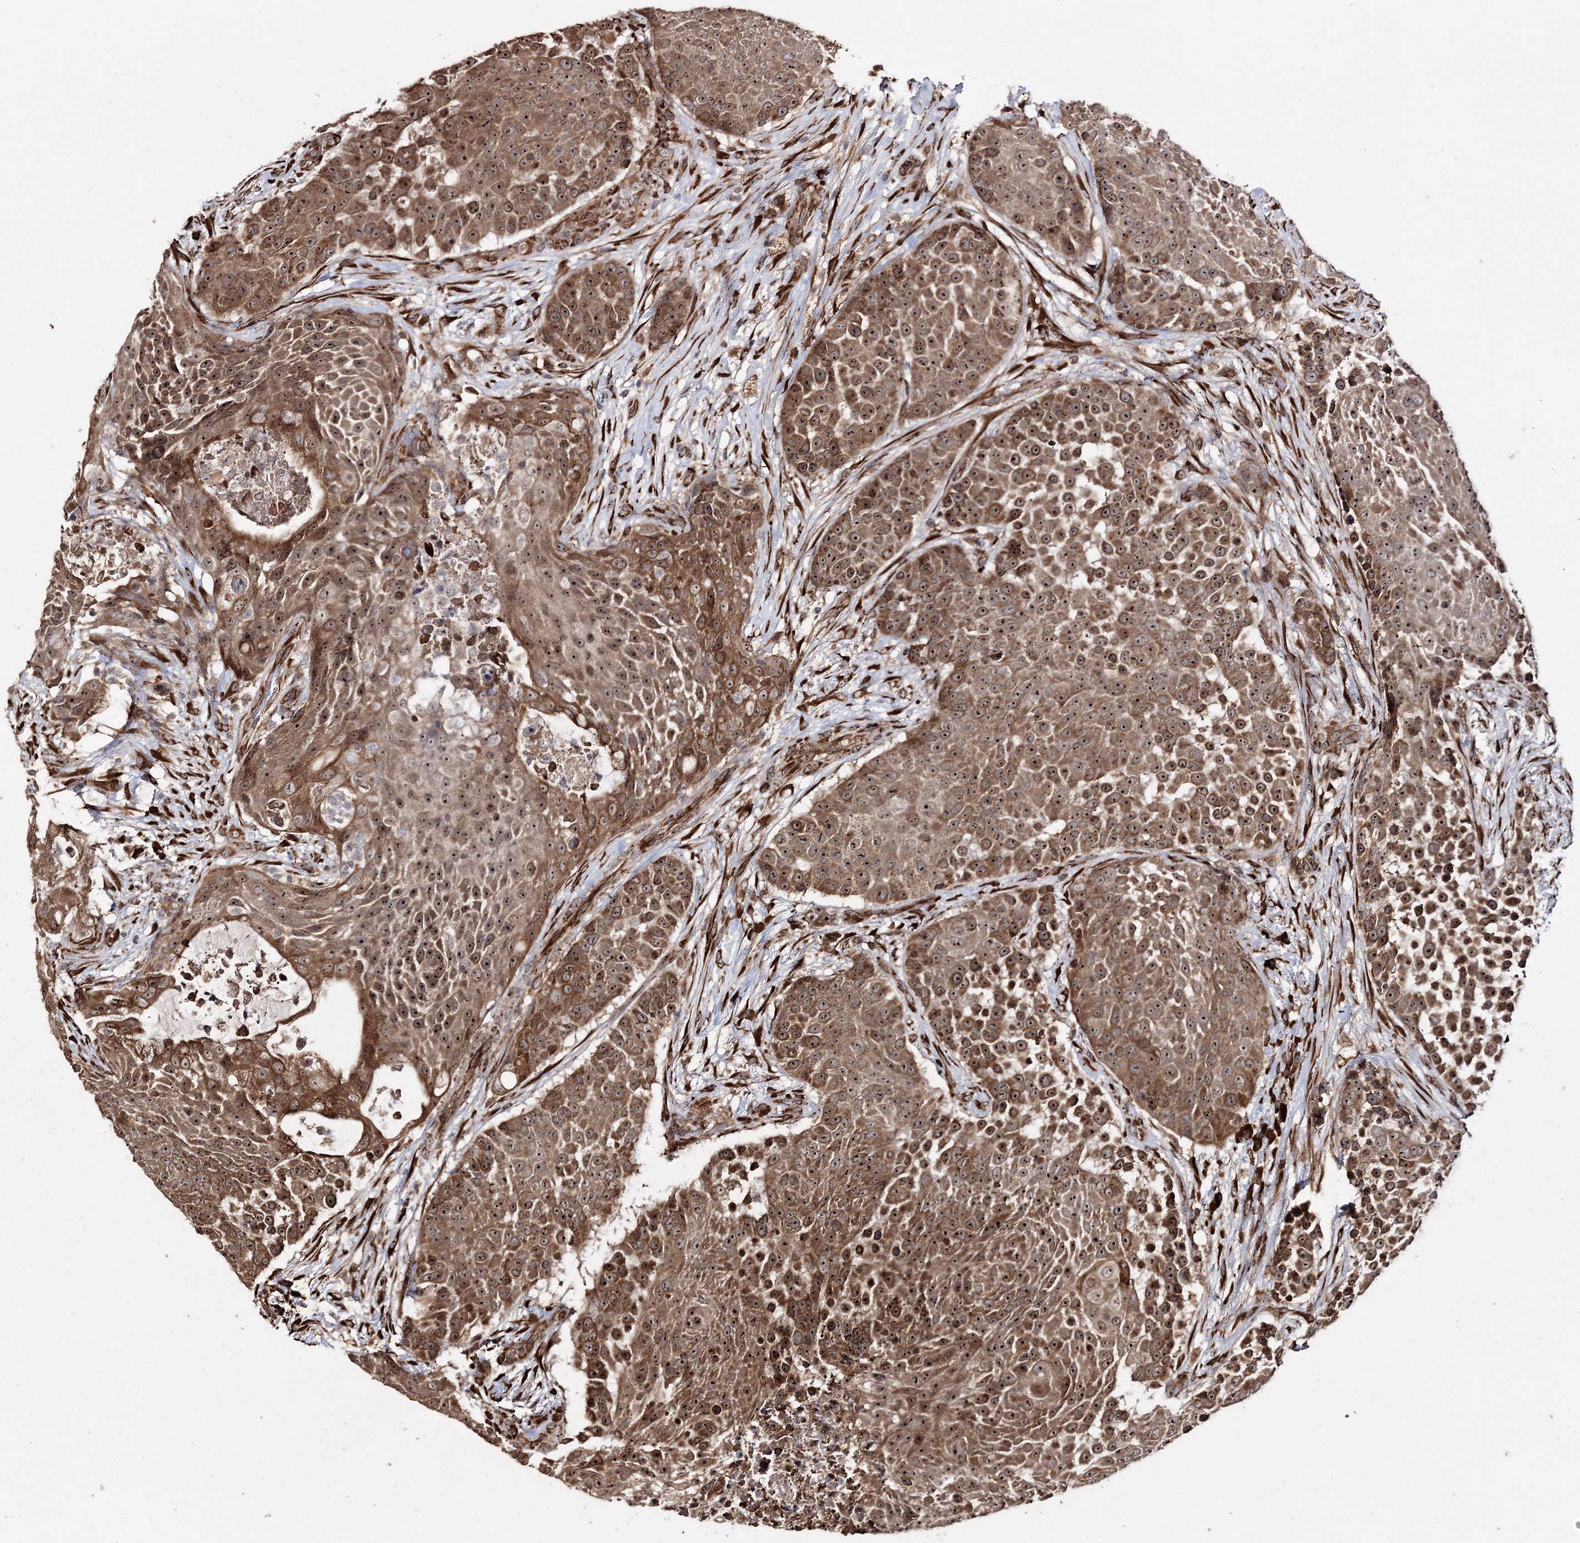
{"staining": {"intensity": "strong", "quantity": ">75%", "location": "cytoplasmic/membranous,nuclear"}, "tissue": "urothelial cancer", "cell_type": "Tumor cells", "image_type": "cancer", "snomed": [{"axis": "morphology", "description": "Urothelial carcinoma, High grade"}, {"axis": "topography", "description": "Urinary bladder"}], "caption": "Human high-grade urothelial carcinoma stained for a protein (brown) exhibits strong cytoplasmic/membranous and nuclear positive expression in about >75% of tumor cells.", "gene": "SCRN3", "patient": {"sex": "female", "age": 63}}